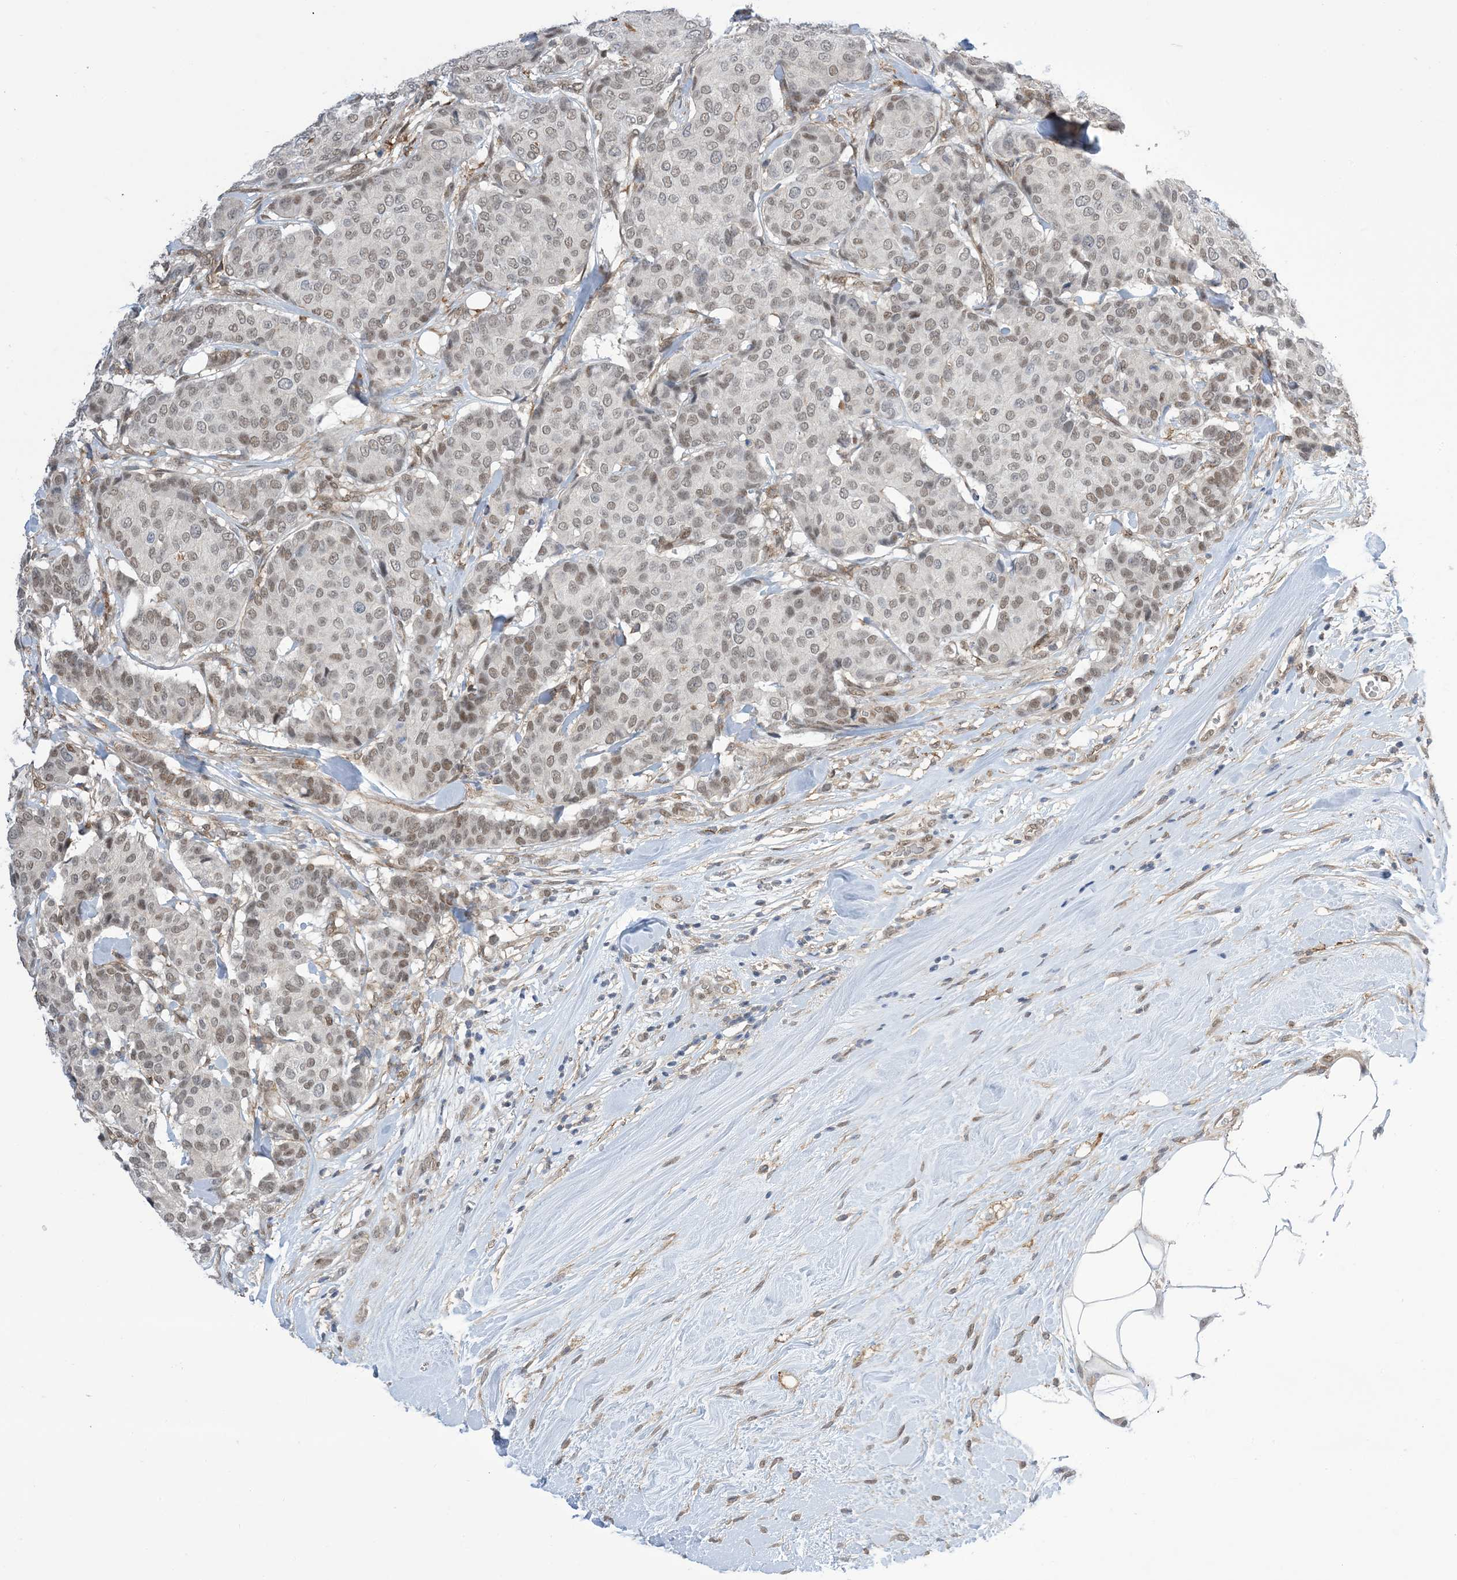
{"staining": {"intensity": "weak", "quantity": "25%-75%", "location": "nuclear"}, "tissue": "breast cancer", "cell_type": "Tumor cells", "image_type": "cancer", "snomed": [{"axis": "morphology", "description": "Duct carcinoma"}, {"axis": "topography", "description": "Breast"}], "caption": "A histopathology image of human breast cancer stained for a protein exhibits weak nuclear brown staining in tumor cells.", "gene": "ZNF8", "patient": {"sex": "female", "age": 75}}